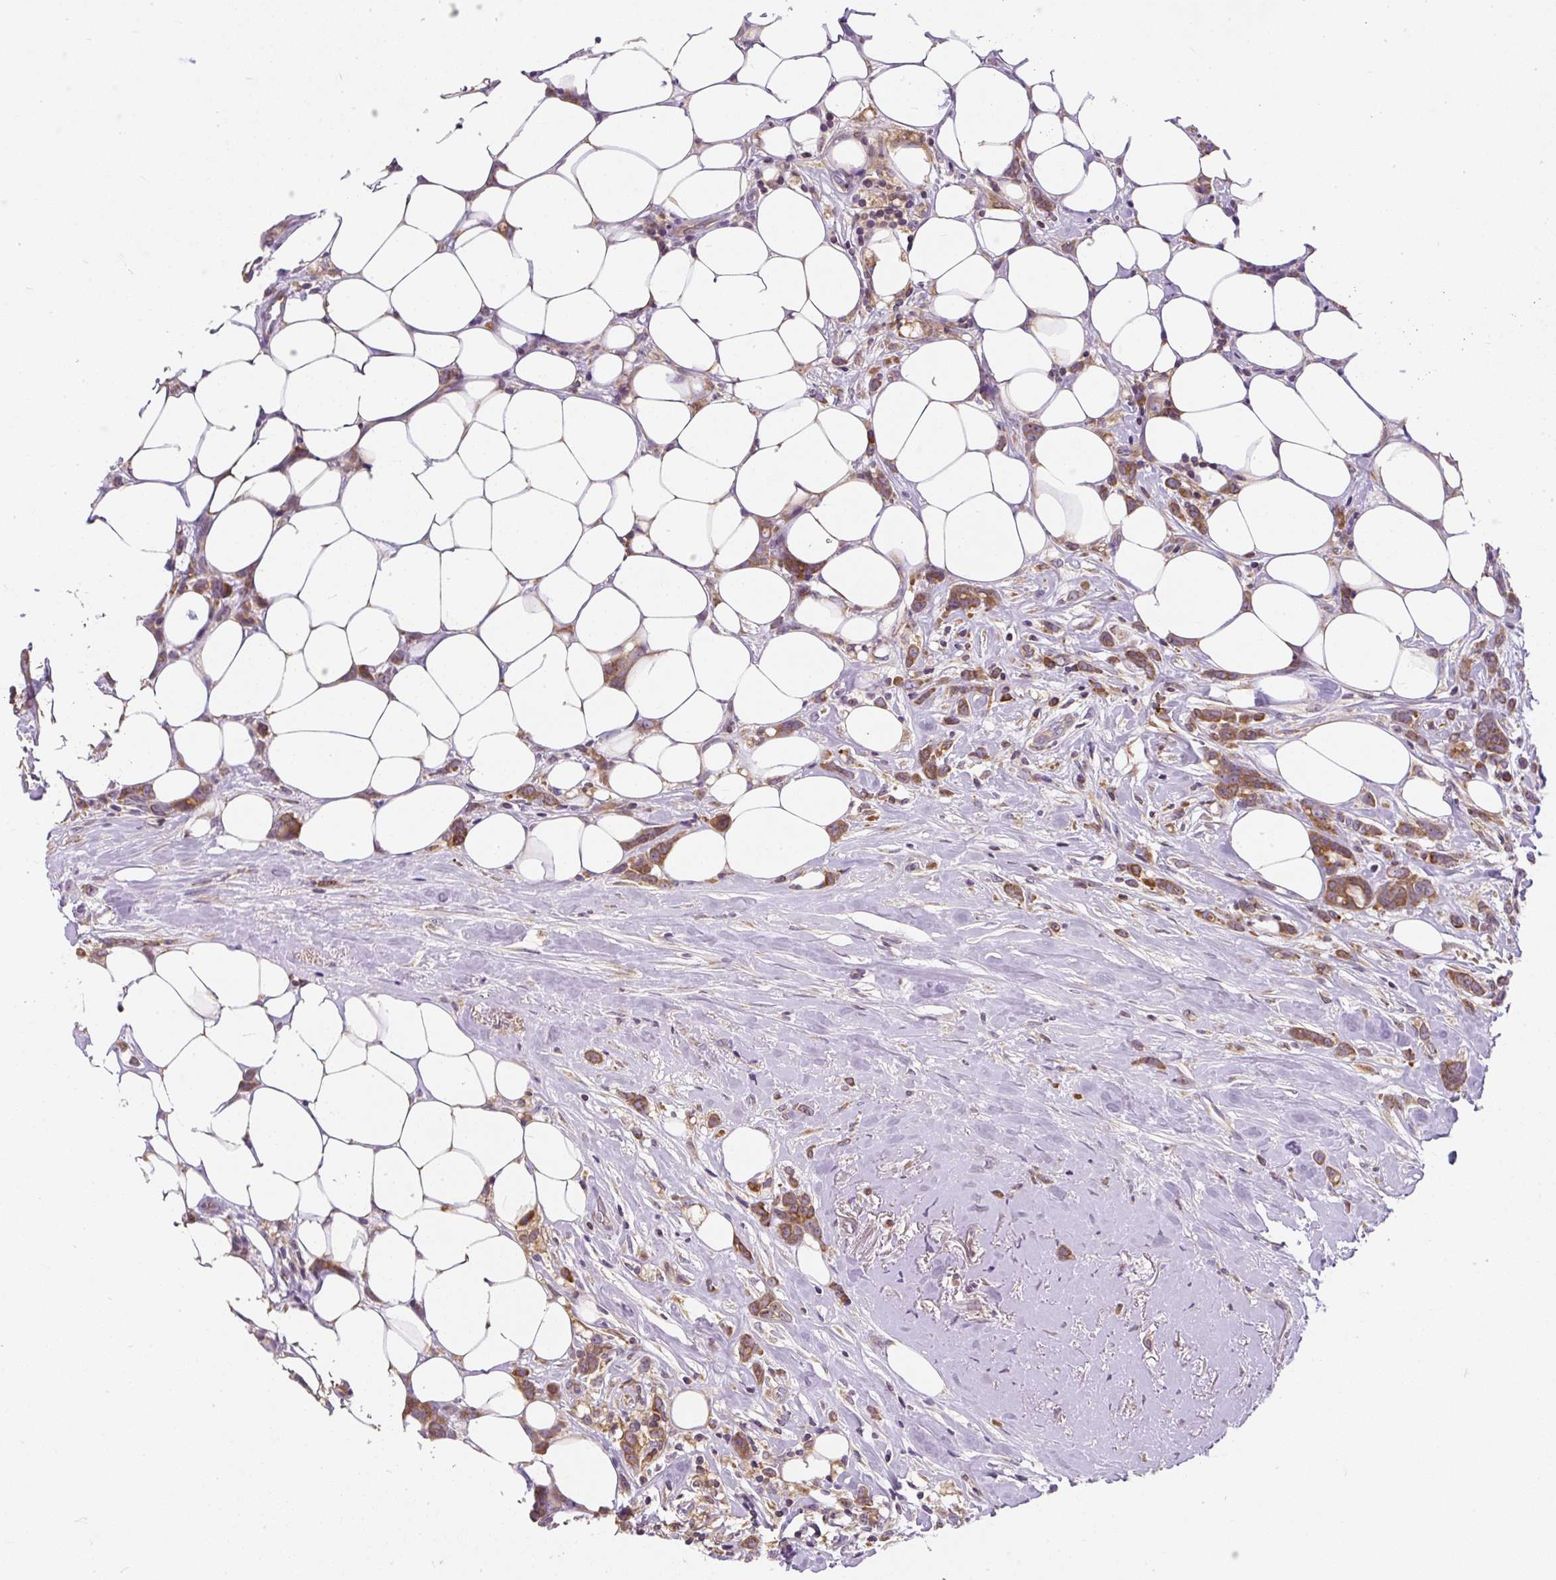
{"staining": {"intensity": "strong", "quantity": ">75%", "location": "cytoplasmic/membranous"}, "tissue": "breast cancer", "cell_type": "Tumor cells", "image_type": "cancer", "snomed": [{"axis": "morphology", "description": "Duct carcinoma"}, {"axis": "topography", "description": "Breast"}], "caption": "The immunohistochemical stain shows strong cytoplasmic/membranous positivity in tumor cells of breast cancer tissue. Nuclei are stained in blue.", "gene": "CYP20A1", "patient": {"sex": "female", "age": 80}}